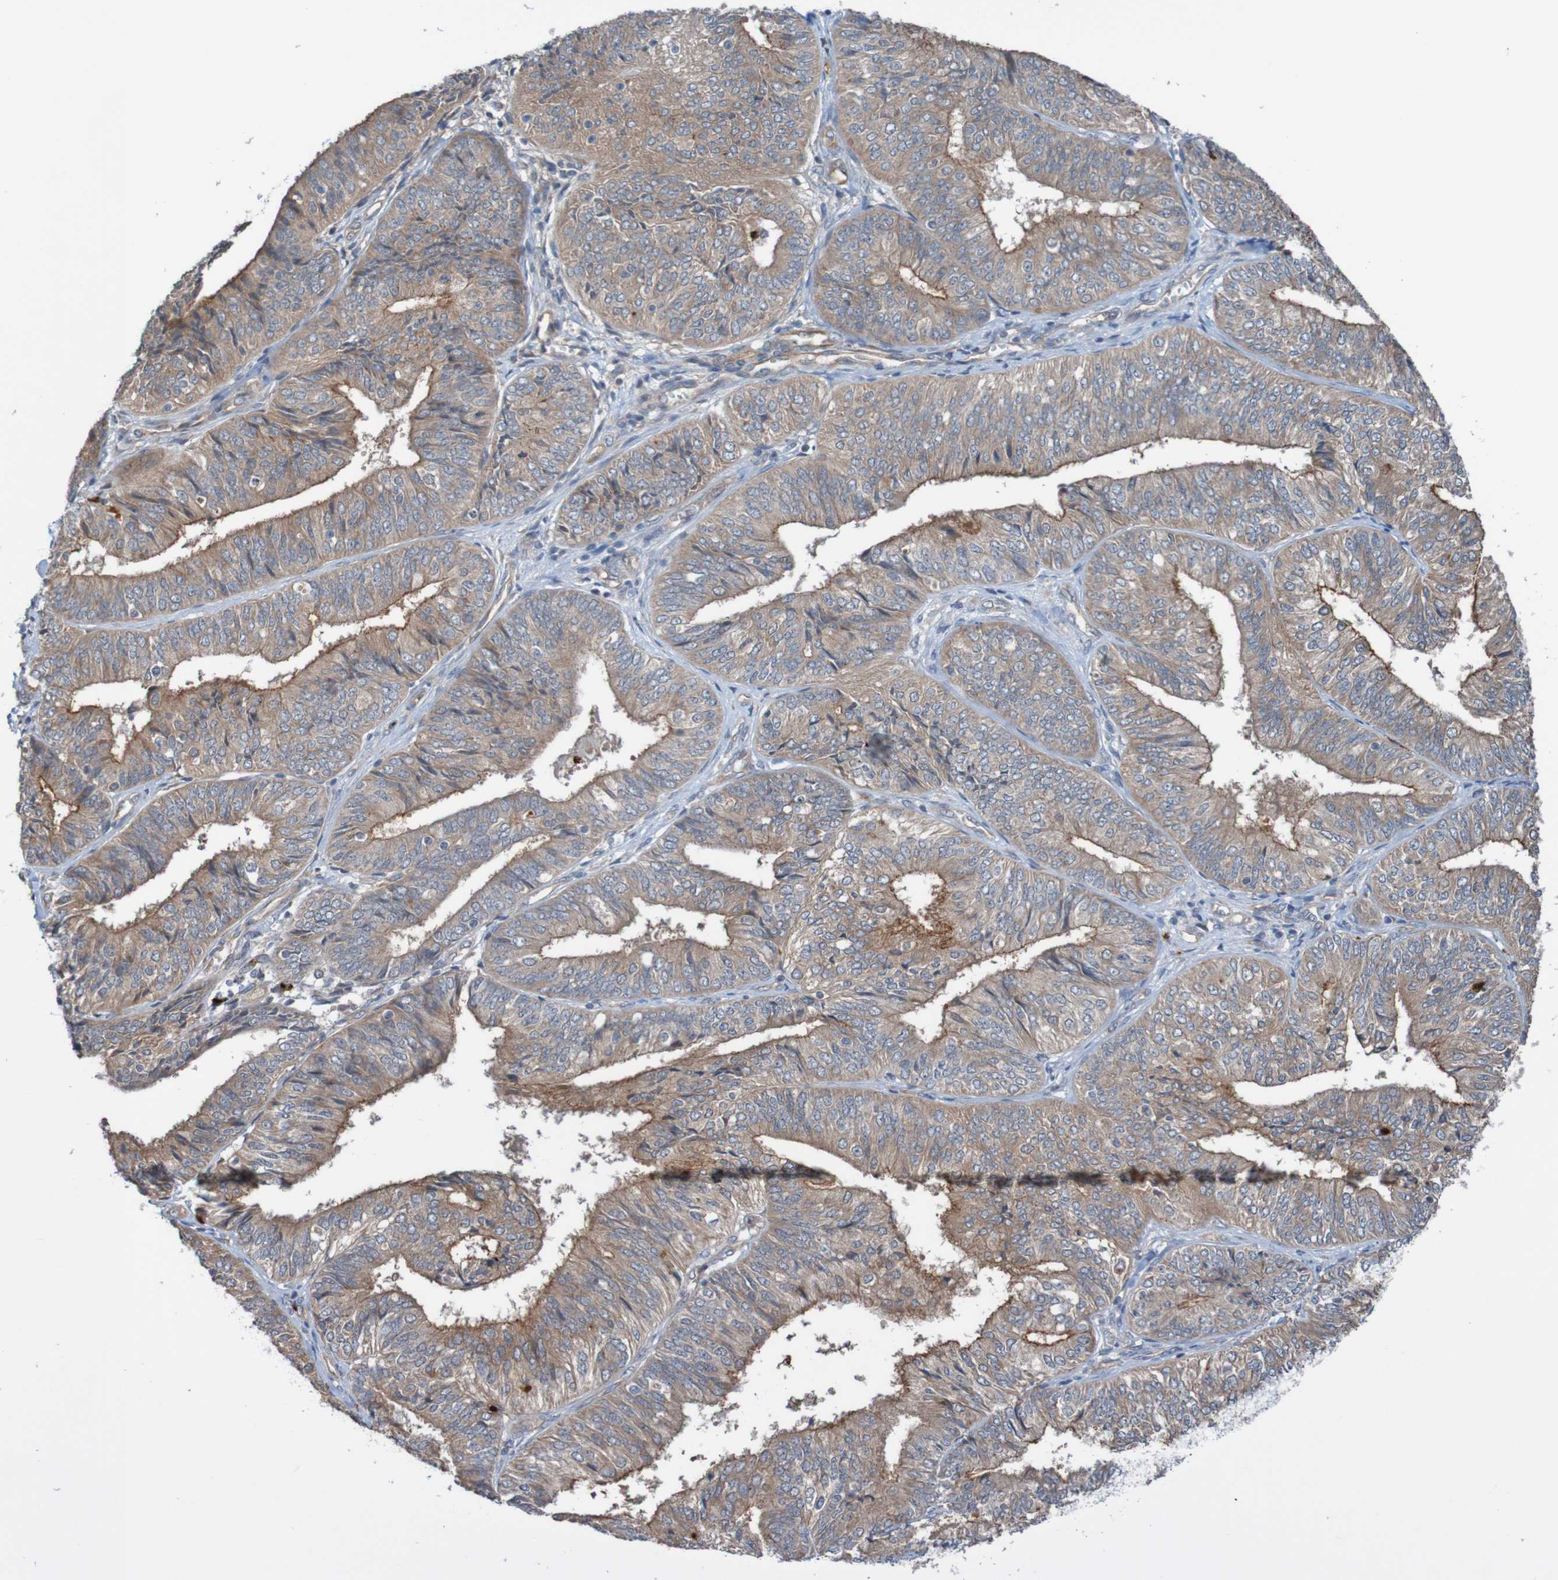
{"staining": {"intensity": "moderate", "quantity": ">75%", "location": "cytoplasmic/membranous"}, "tissue": "endometrial cancer", "cell_type": "Tumor cells", "image_type": "cancer", "snomed": [{"axis": "morphology", "description": "Adenocarcinoma, NOS"}, {"axis": "topography", "description": "Endometrium"}], "caption": "Protein analysis of endometrial cancer tissue exhibits moderate cytoplasmic/membranous expression in approximately >75% of tumor cells.", "gene": "ST8SIA6", "patient": {"sex": "female", "age": 58}}